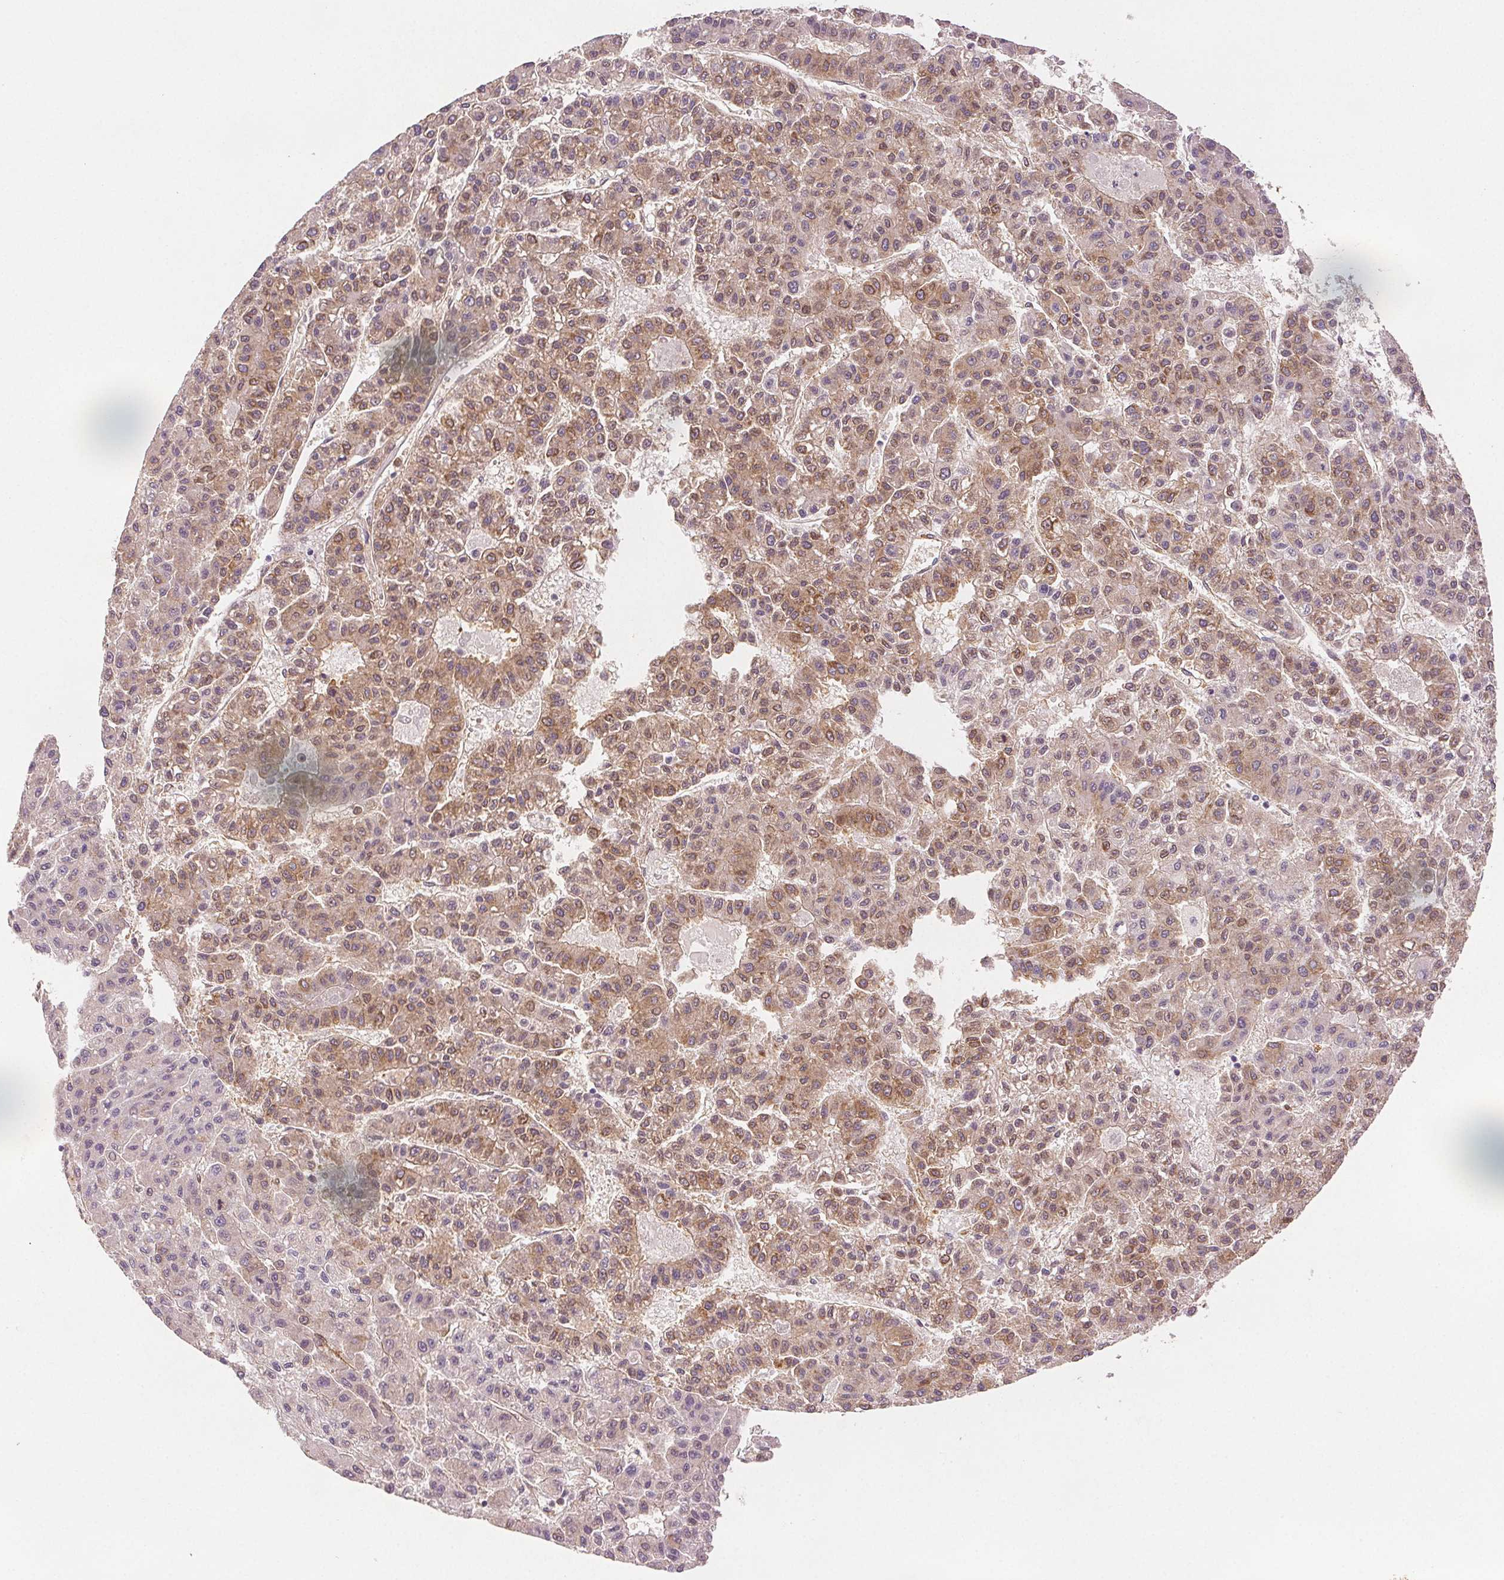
{"staining": {"intensity": "weak", "quantity": "25%-75%", "location": "cytoplasmic/membranous"}, "tissue": "liver cancer", "cell_type": "Tumor cells", "image_type": "cancer", "snomed": [{"axis": "morphology", "description": "Carcinoma, Hepatocellular, NOS"}, {"axis": "topography", "description": "Liver"}], "caption": "This is an image of immunohistochemistry staining of liver cancer (hepatocellular carcinoma), which shows weak expression in the cytoplasmic/membranous of tumor cells.", "gene": "DIAPH2", "patient": {"sex": "male", "age": 70}}